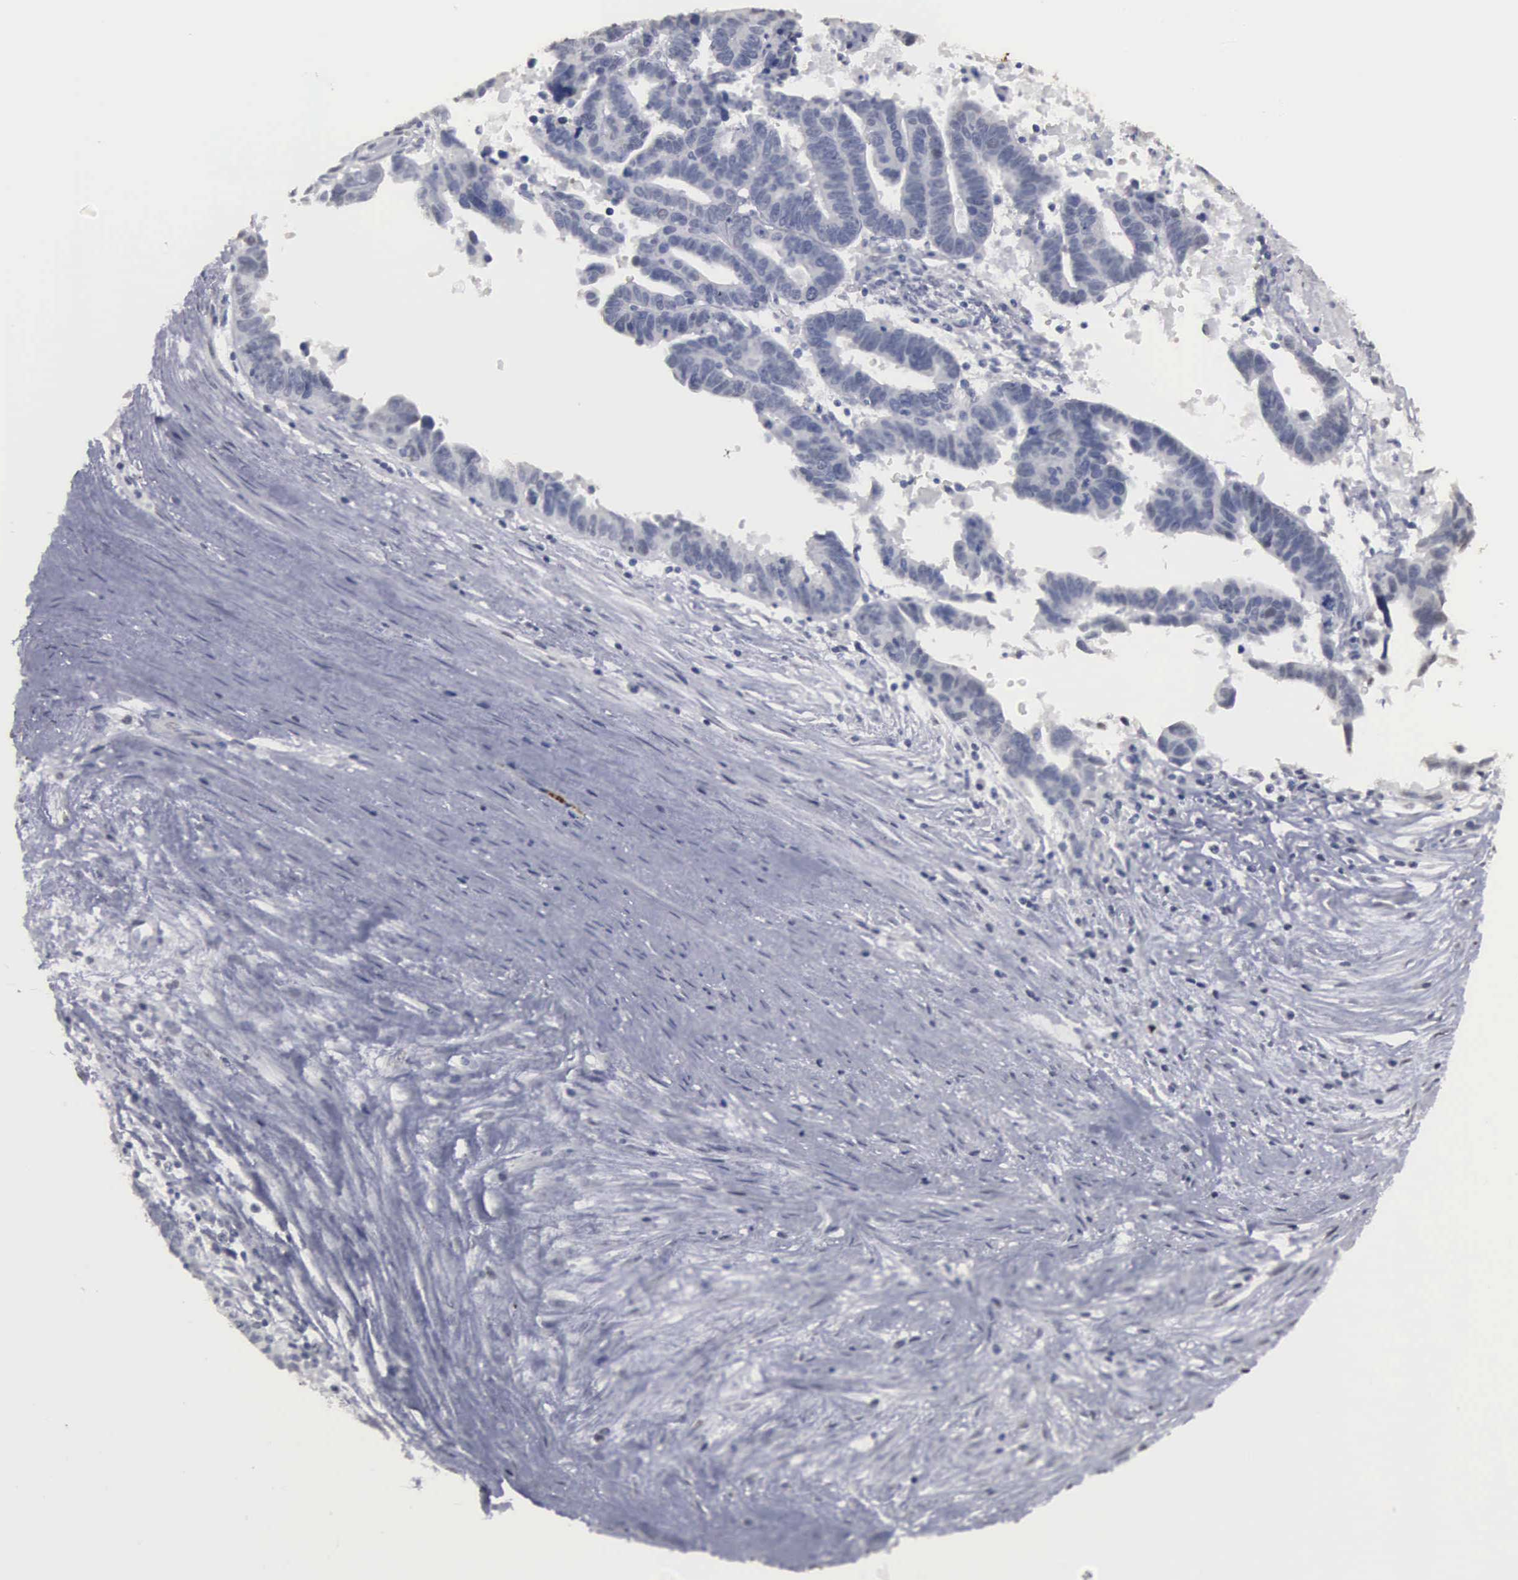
{"staining": {"intensity": "negative", "quantity": "none", "location": "none"}, "tissue": "ovarian cancer", "cell_type": "Tumor cells", "image_type": "cancer", "snomed": [{"axis": "morphology", "description": "Carcinoma, endometroid"}, {"axis": "morphology", "description": "Cystadenocarcinoma, serous, NOS"}, {"axis": "topography", "description": "Ovary"}], "caption": "High power microscopy image of an immunohistochemistry (IHC) image of ovarian cancer, revealing no significant positivity in tumor cells.", "gene": "UPB1", "patient": {"sex": "female", "age": 45}}